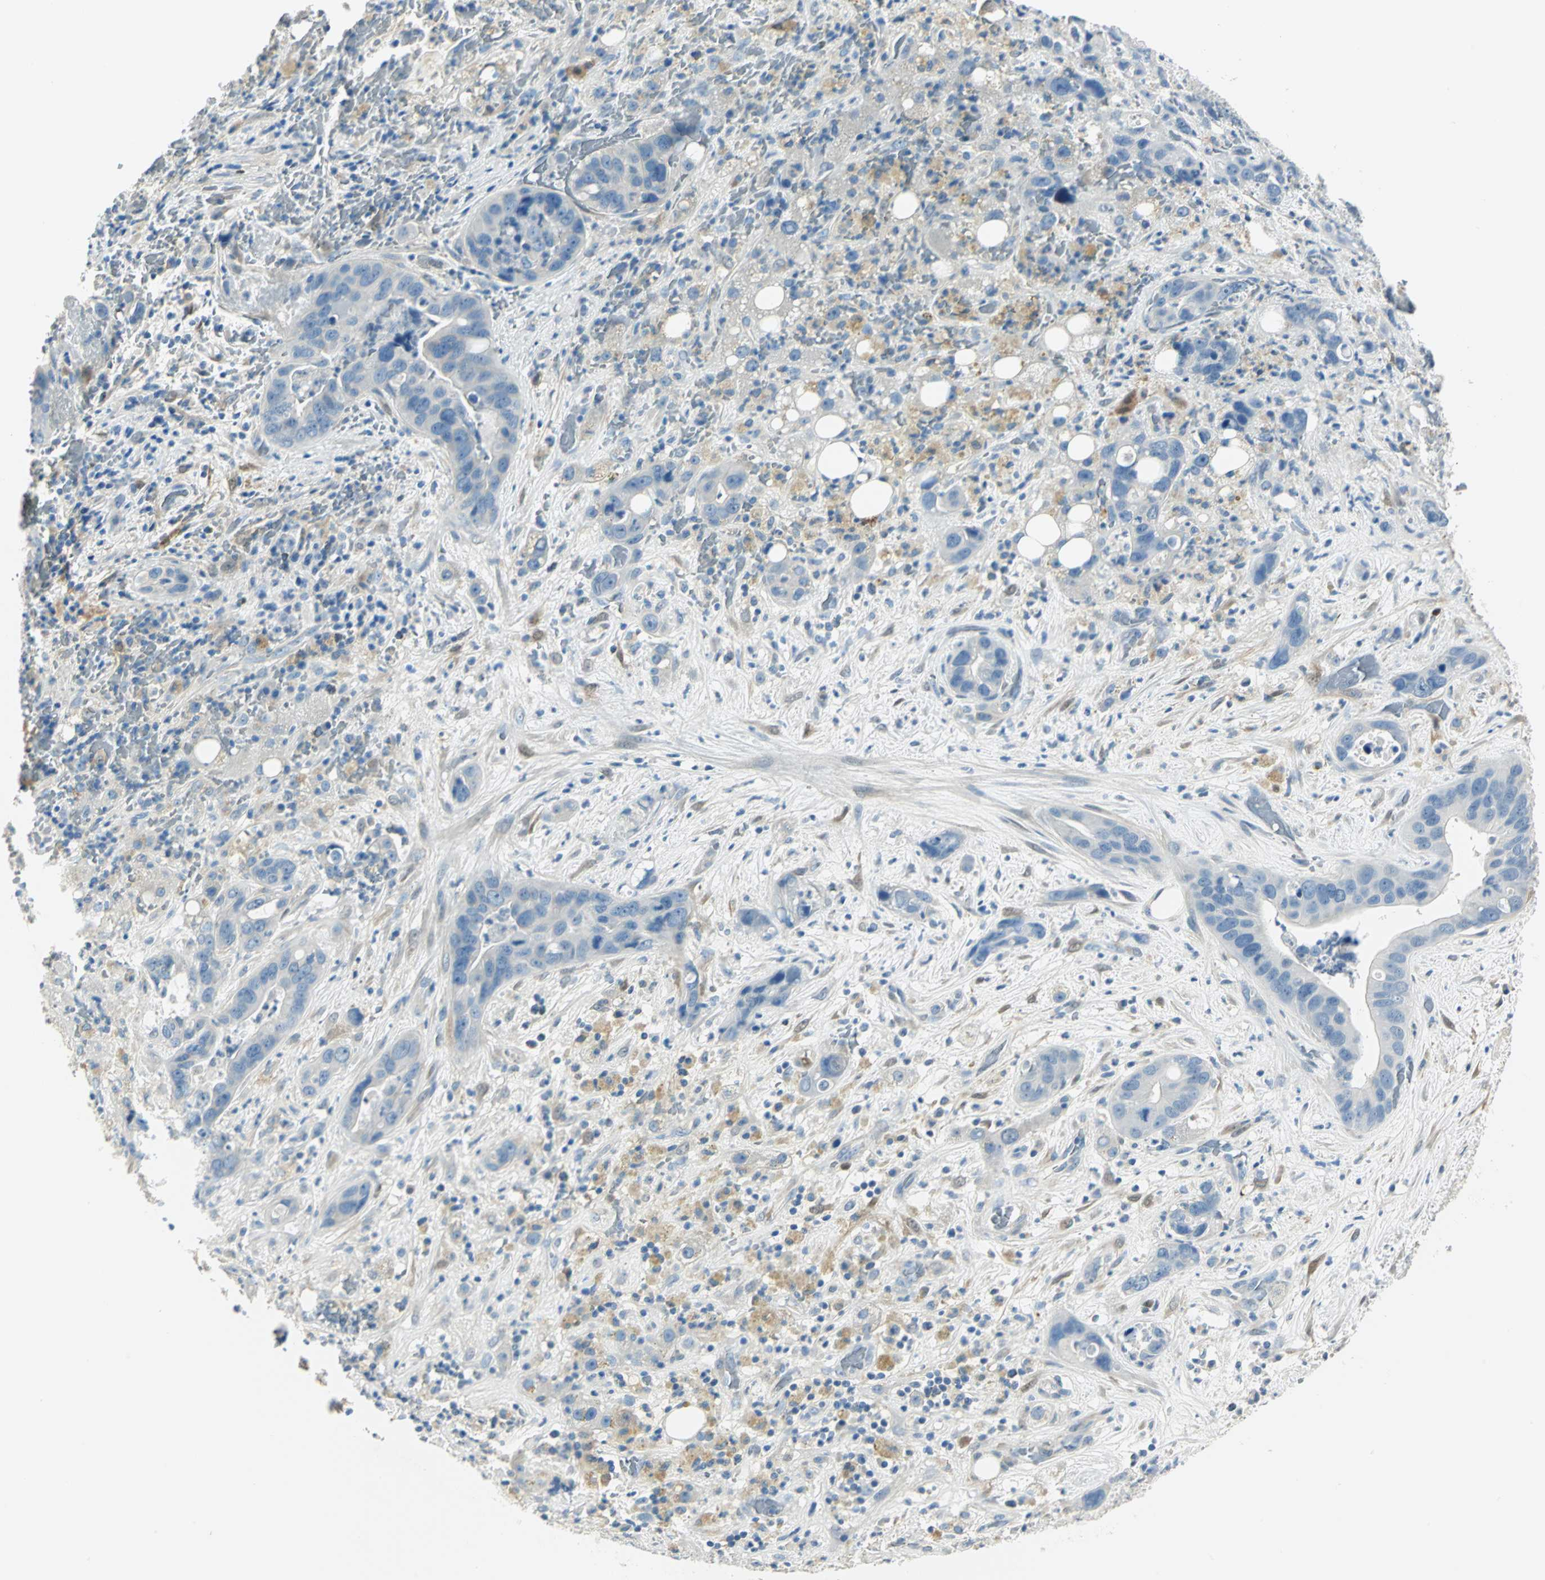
{"staining": {"intensity": "negative", "quantity": "none", "location": "none"}, "tissue": "liver cancer", "cell_type": "Tumor cells", "image_type": "cancer", "snomed": [{"axis": "morphology", "description": "Cholangiocarcinoma"}, {"axis": "topography", "description": "Liver"}], "caption": "Immunohistochemistry photomicrograph of neoplastic tissue: human liver cholangiocarcinoma stained with DAB (3,3'-diaminobenzidine) displays no significant protein staining in tumor cells.", "gene": "UCHL1", "patient": {"sex": "female", "age": 65}}